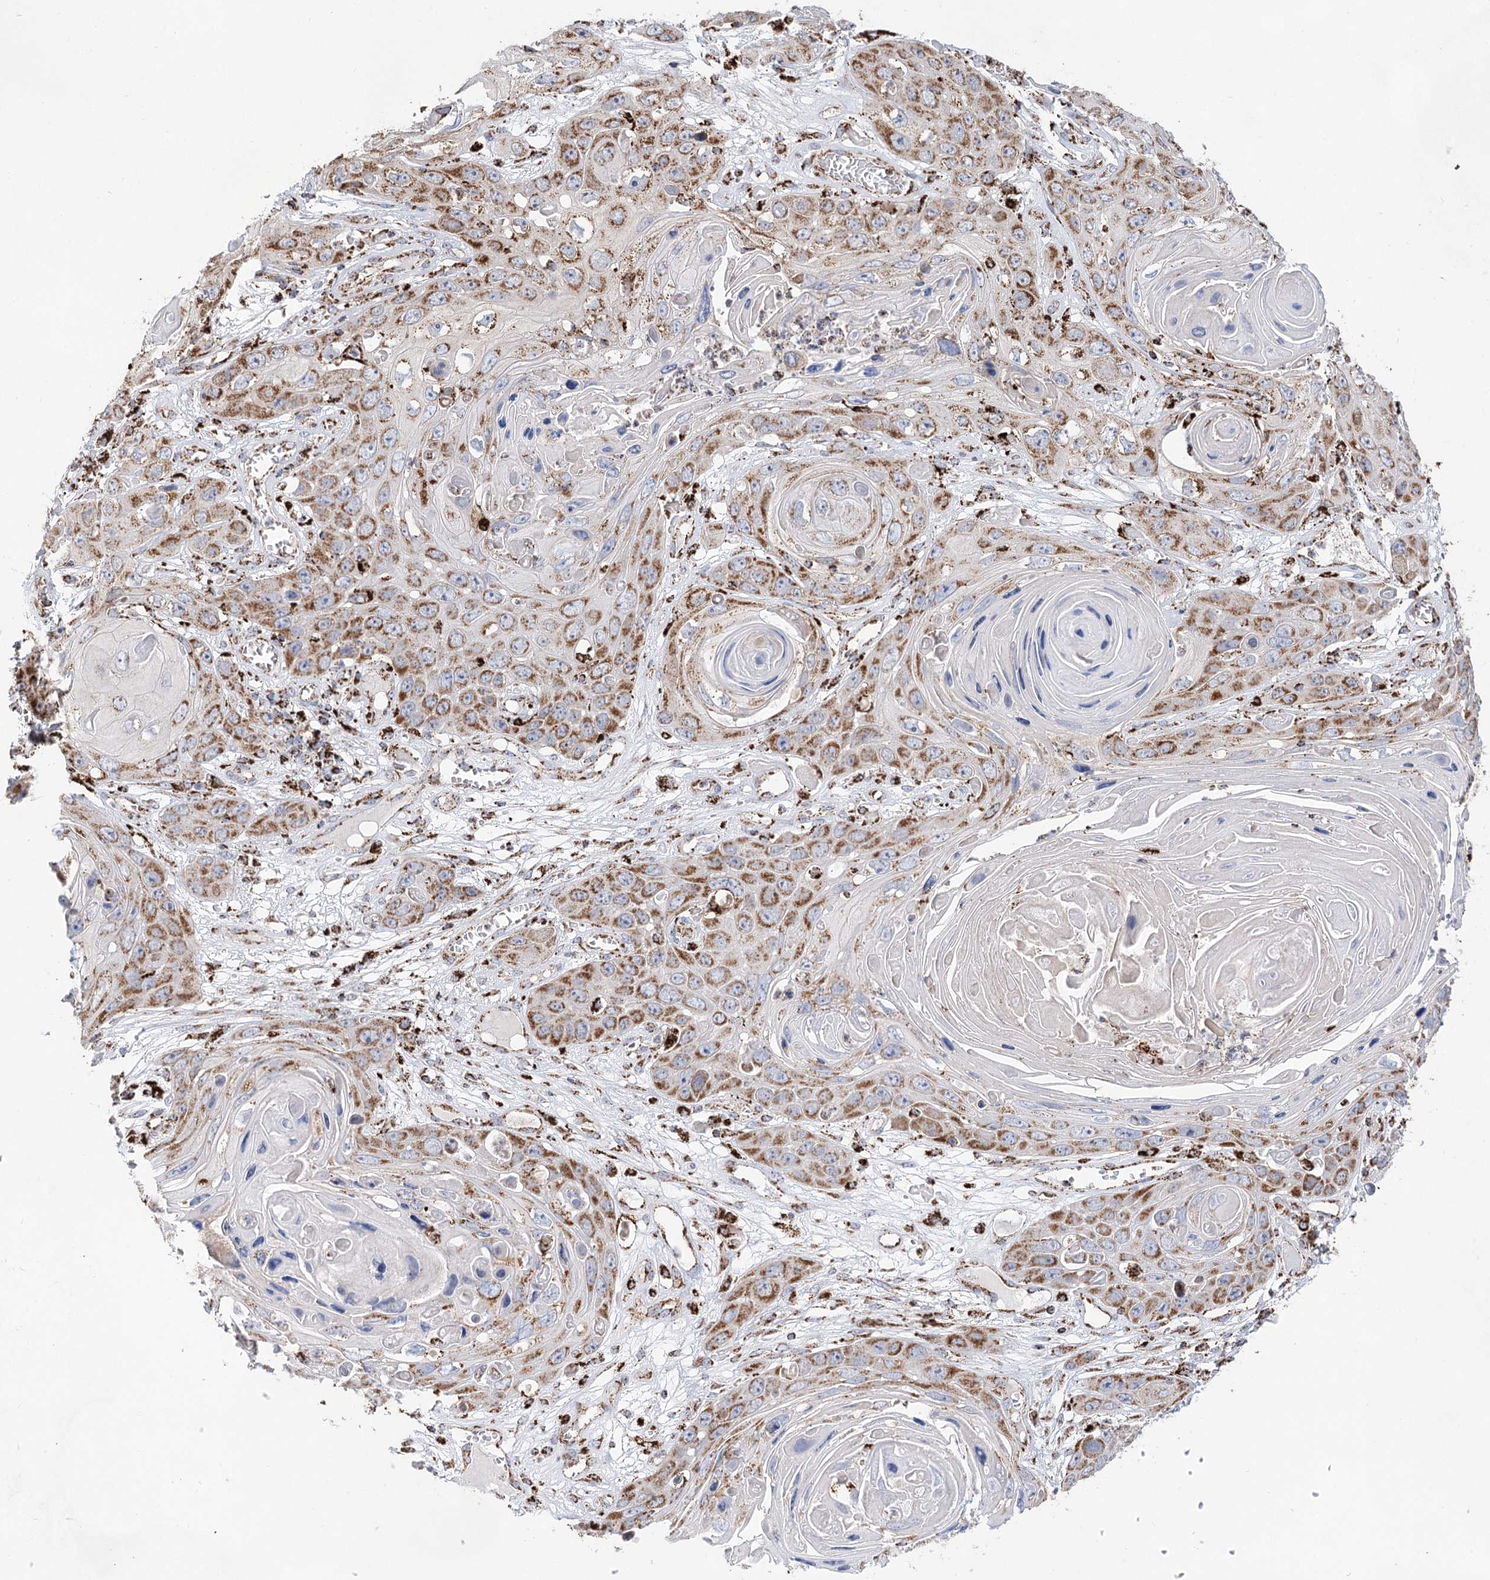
{"staining": {"intensity": "strong", "quantity": ">75%", "location": "cytoplasmic/membranous"}, "tissue": "skin cancer", "cell_type": "Tumor cells", "image_type": "cancer", "snomed": [{"axis": "morphology", "description": "Squamous cell carcinoma, NOS"}, {"axis": "topography", "description": "Skin"}], "caption": "Brown immunohistochemical staining in human skin squamous cell carcinoma displays strong cytoplasmic/membranous positivity in approximately >75% of tumor cells.", "gene": "NADK2", "patient": {"sex": "male", "age": 55}}